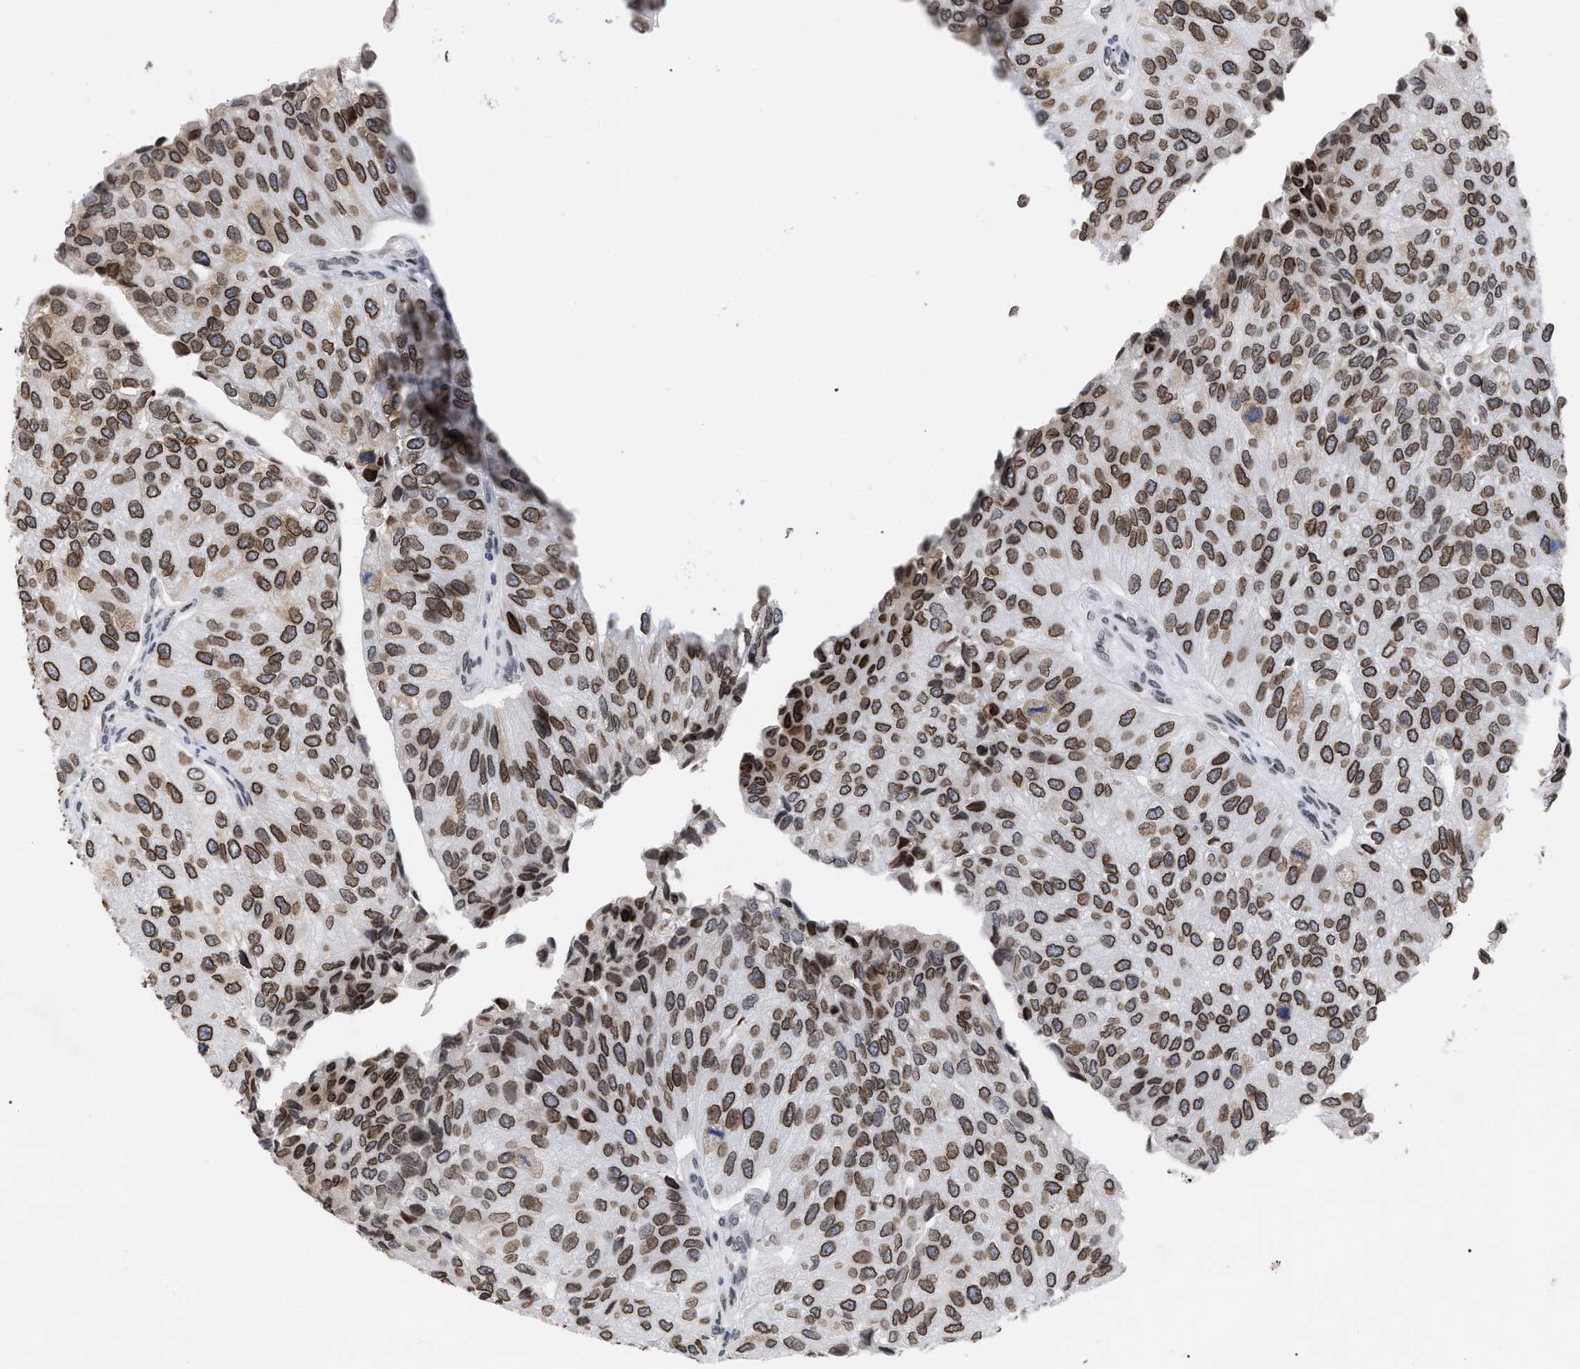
{"staining": {"intensity": "moderate", "quantity": ">75%", "location": "cytoplasmic/membranous,nuclear"}, "tissue": "urothelial cancer", "cell_type": "Tumor cells", "image_type": "cancer", "snomed": [{"axis": "morphology", "description": "Urothelial carcinoma, High grade"}, {"axis": "topography", "description": "Kidney"}, {"axis": "topography", "description": "Urinary bladder"}], "caption": "This is an image of IHC staining of urothelial cancer, which shows moderate positivity in the cytoplasmic/membranous and nuclear of tumor cells.", "gene": "TPR", "patient": {"sex": "male", "age": 77}}